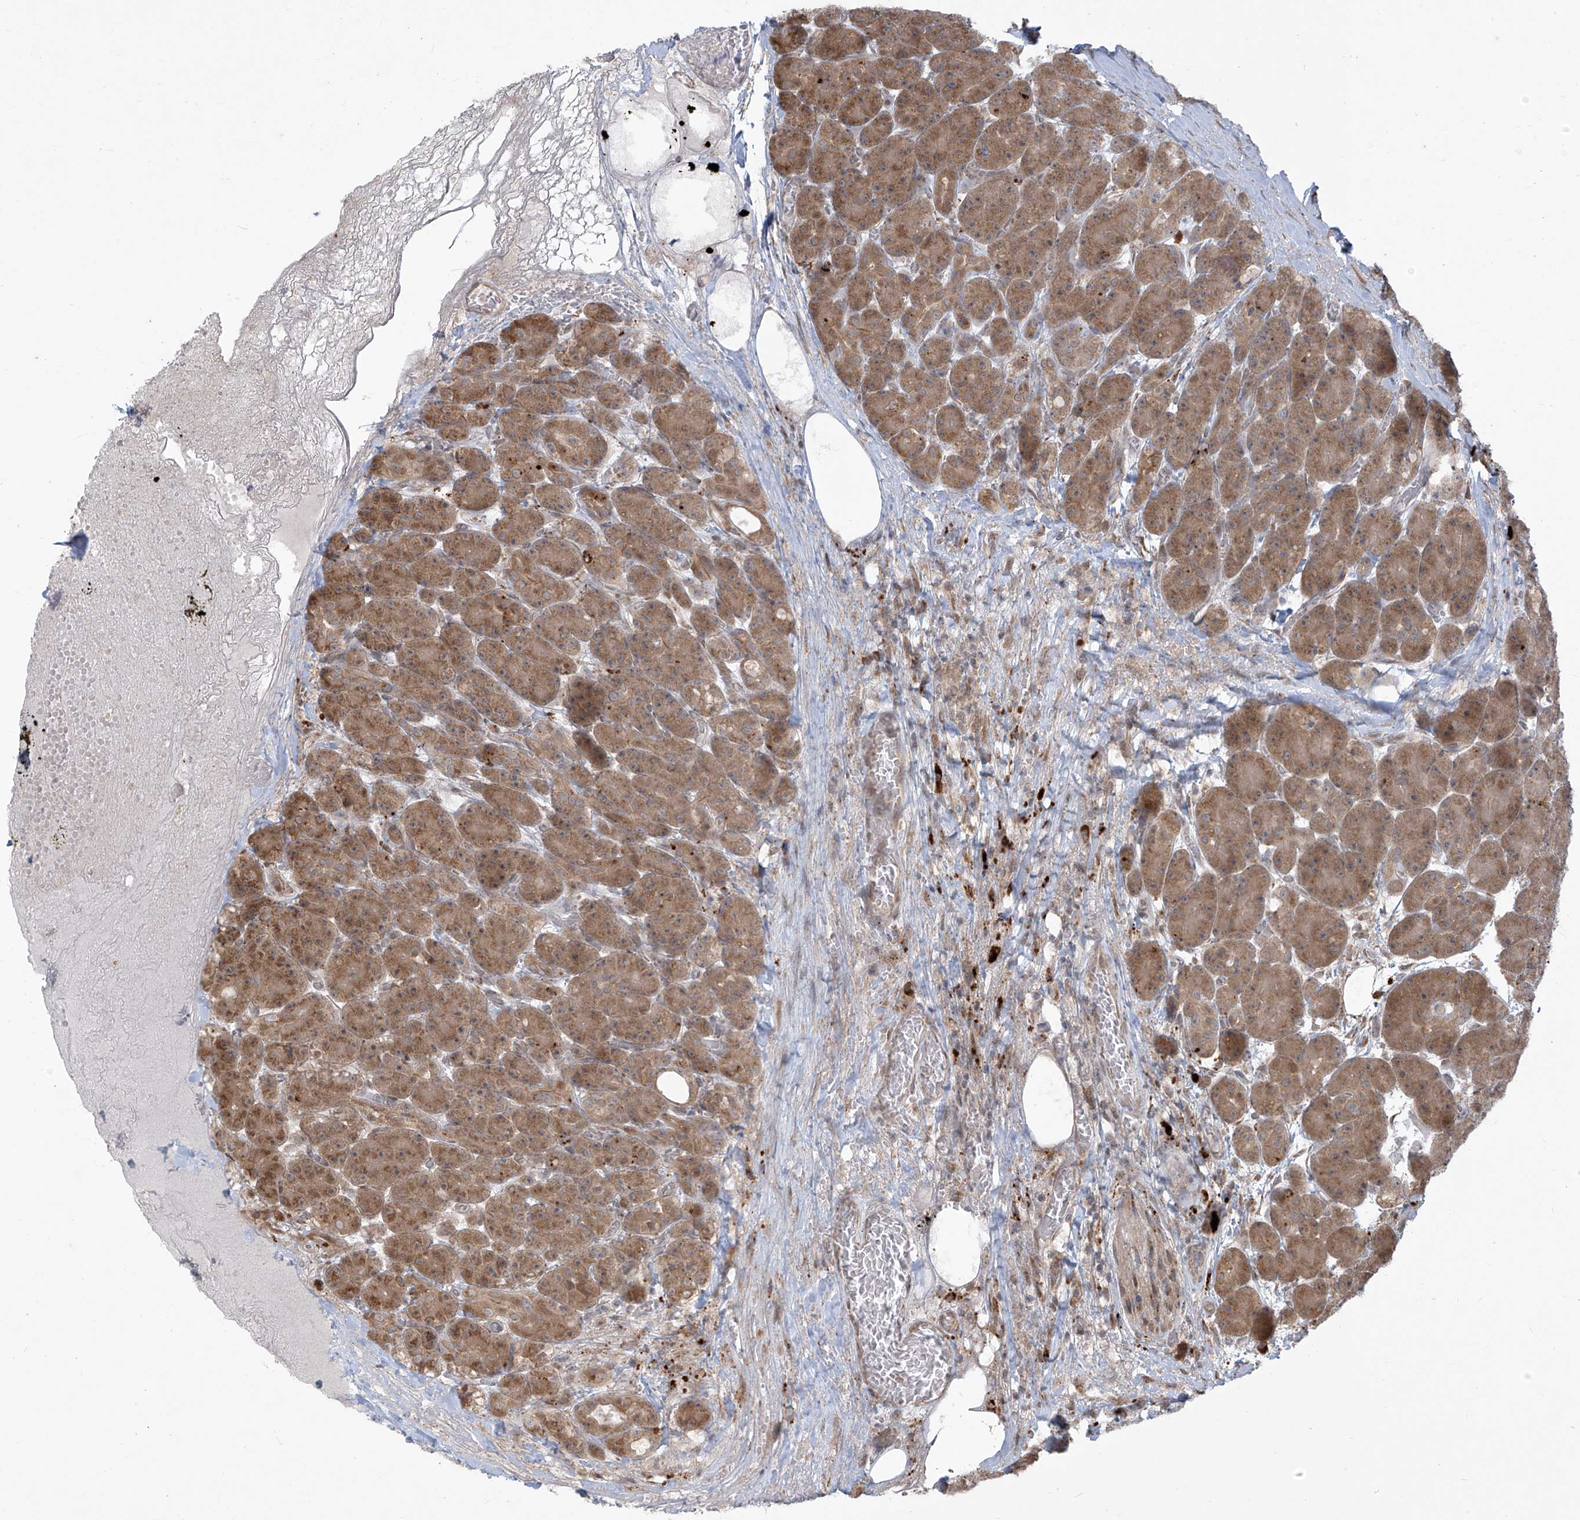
{"staining": {"intensity": "moderate", "quantity": ">75%", "location": "cytoplasmic/membranous"}, "tissue": "pancreas", "cell_type": "Exocrine glandular cells", "image_type": "normal", "snomed": [{"axis": "morphology", "description": "Normal tissue, NOS"}, {"axis": "topography", "description": "Pancreas"}], "caption": "Protein expression analysis of unremarkable human pancreas reveals moderate cytoplasmic/membranous staining in about >75% of exocrine glandular cells. Using DAB (brown) and hematoxylin (blue) stains, captured at high magnification using brightfield microscopy.", "gene": "PLEKHM3", "patient": {"sex": "male", "age": 63}}